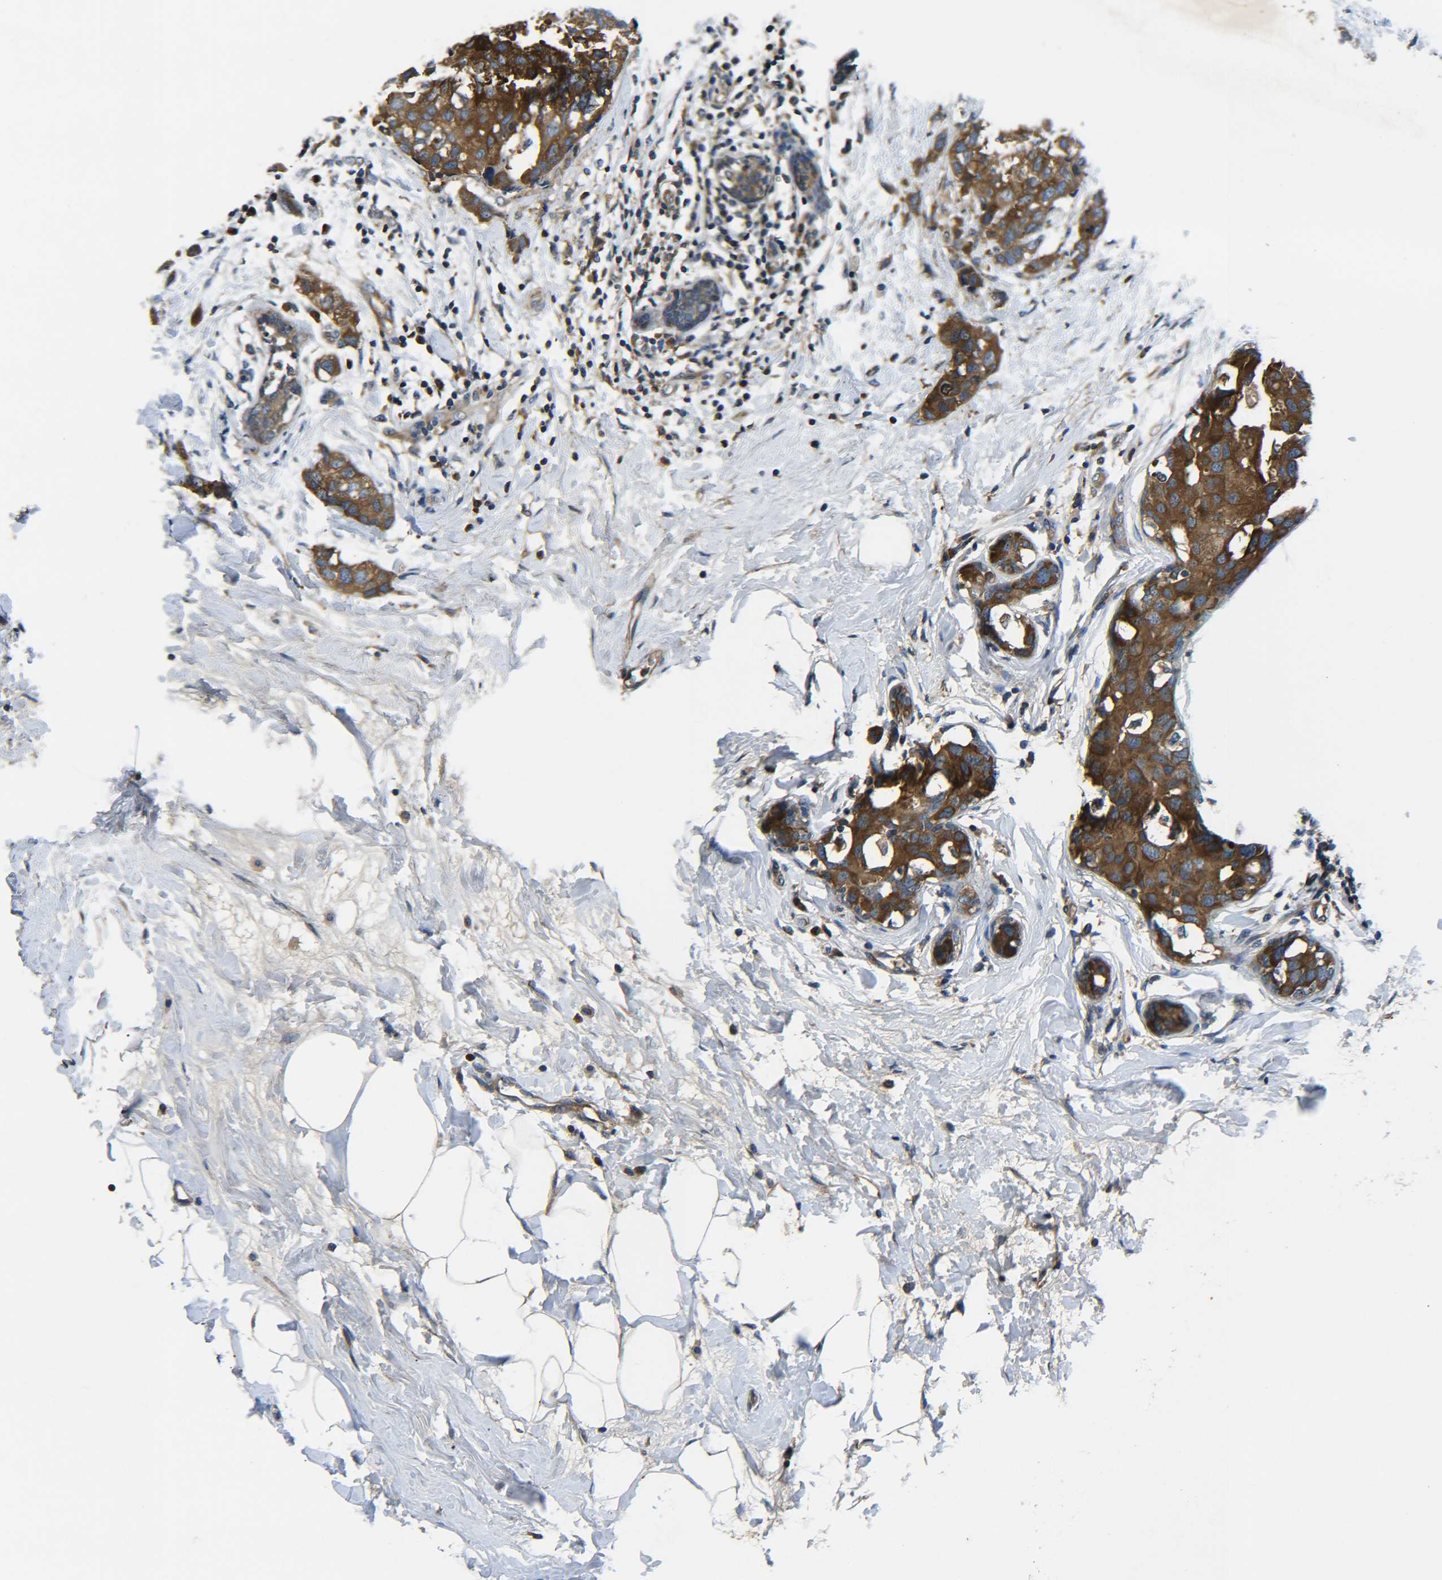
{"staining": {"intensity": "strong", "quantity": ">75%", "location": "cytoplasmic/membranous"}, "tissue": "breast cancer", "cell_type": "Tumor cells", "image_type": "cancer", "snomed": [{"axis": "morphology", "description": "Normal tissue, NOS"}, {"axis": "morphology", "description": "Duct carcinoma"}, {"axis": "topography", "description": "Breast"}], "caption": "Immunohistochemistry (IHC) photomicrograph of neoplastic tissue: infiltrating ductal carcinoma (breast) stained using IHC reveals high levels of strong protein expression localized specifically in the cytoplasmic/membranous of tumor cells, appearing as a cytoplasmic/membranous brown color.", "gene": "PREB", "patient": {"sex": "female", "age": 50}}